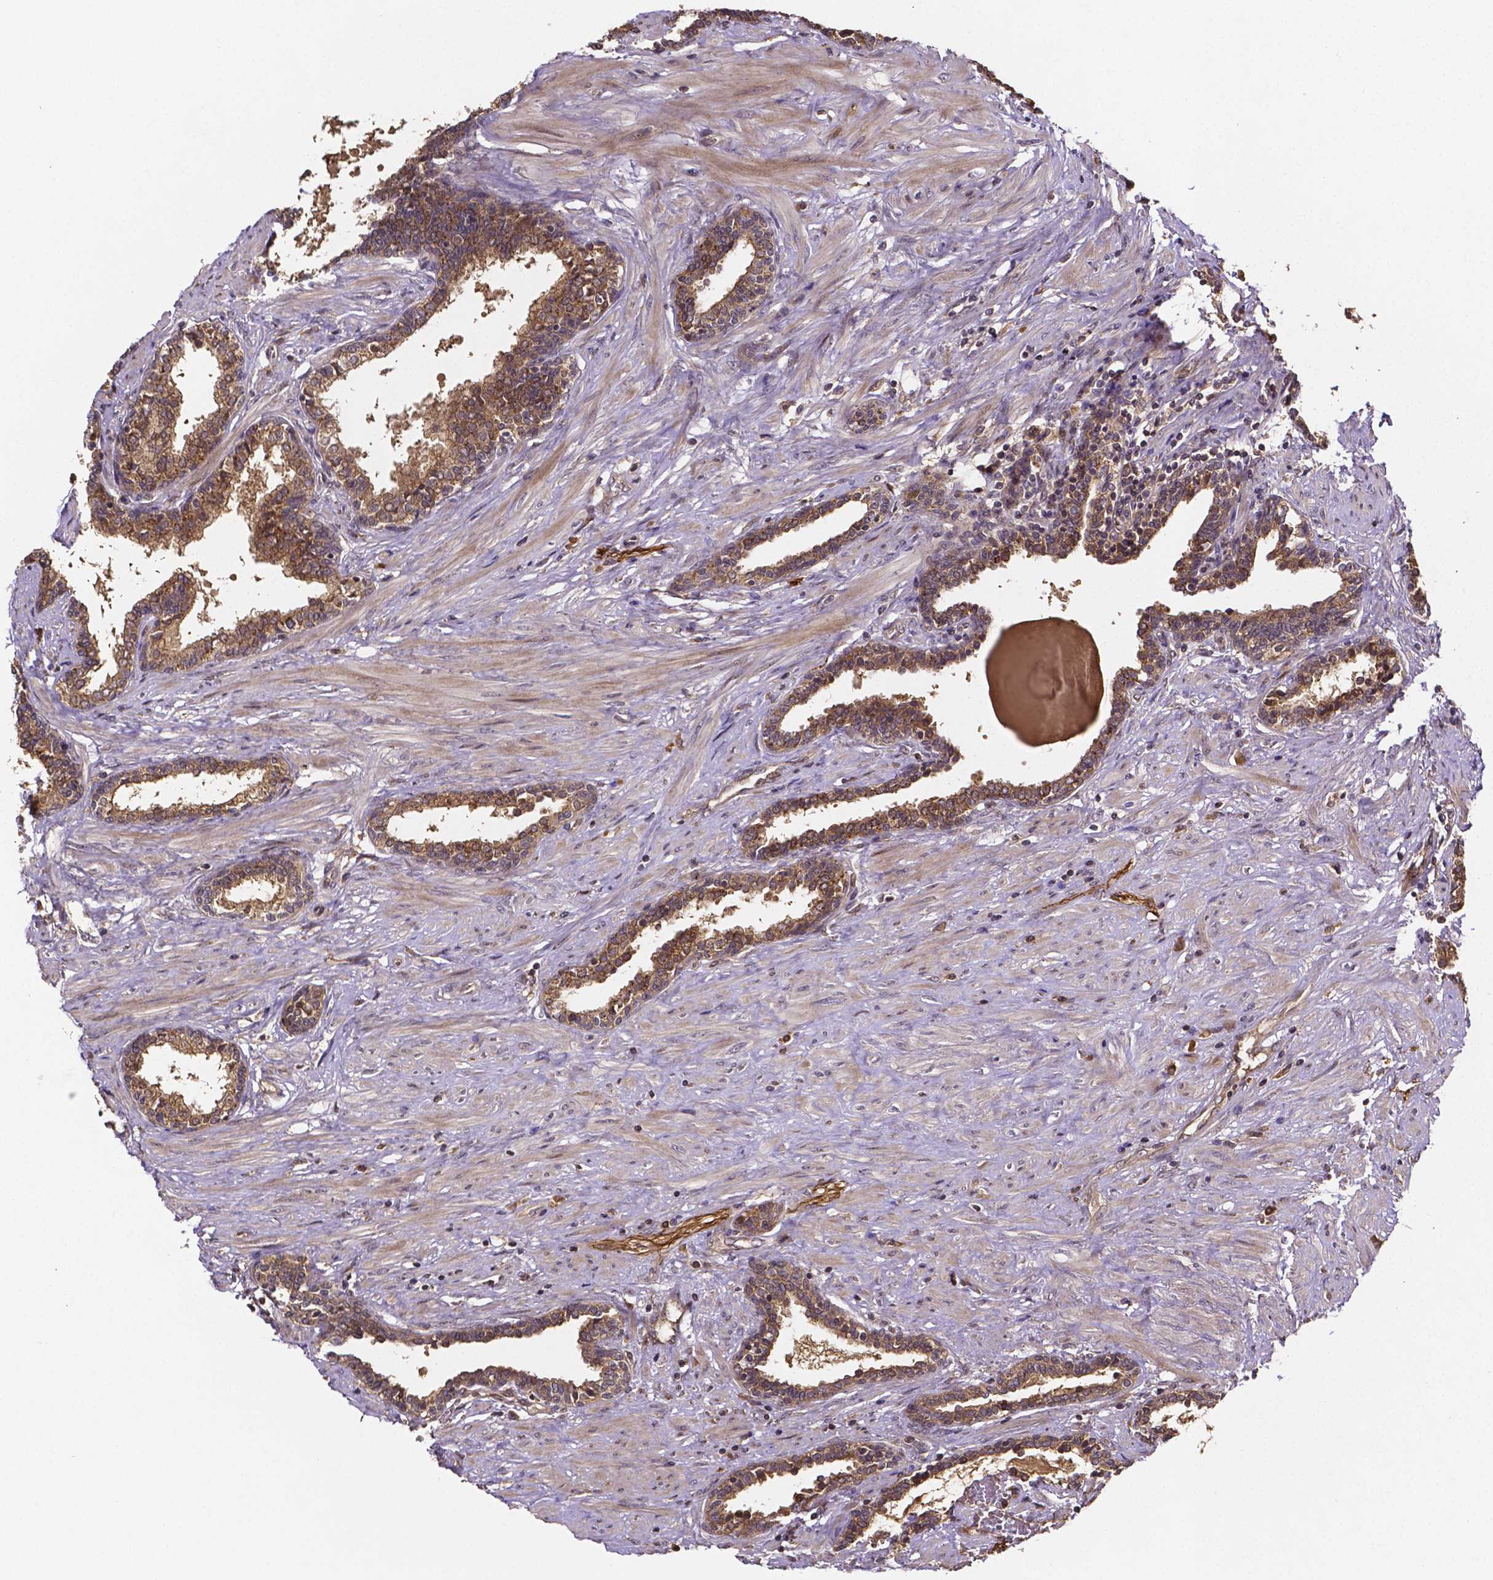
{"staining": {"intensity": "moderate", "quantity": ">75%", "location": "cytoplasmic/membranous"}, "tissue": "prostate", "cell_type": "Glandular cells", "image_type": "normal", "snomed": [{"axis": "morphology", "description": "Normal tissue, NOS"}, {"axis": "topography", "description": "Prostate"}], "caption": "Prostate stained with immunohistochemistry demonstrates moderate cytoplasmic/membranous expression in about >75% of glandular cells.", "gene": "RNF123", "patient": {"sex": "male", "age": 55}}